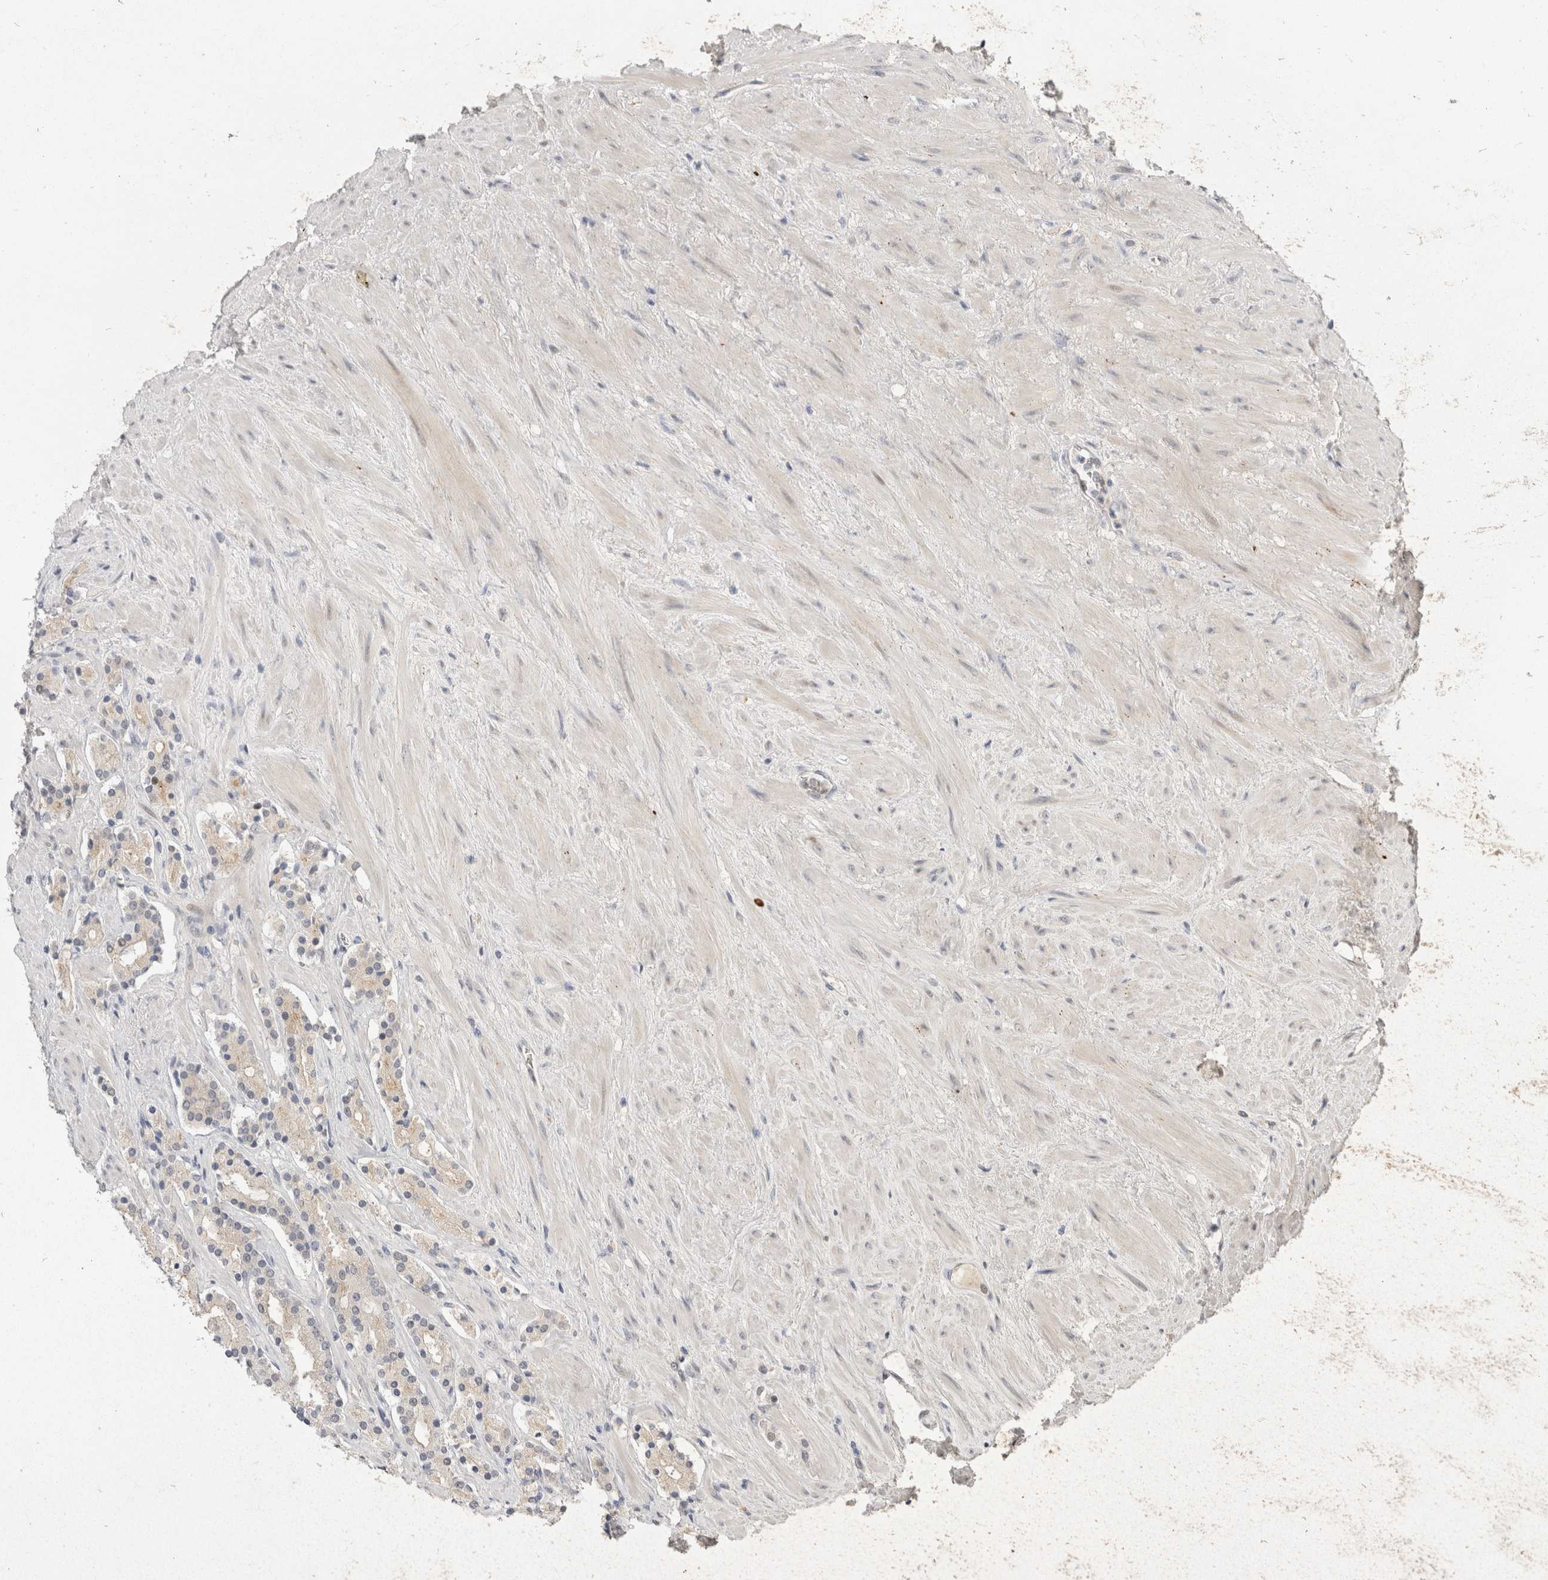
{"staining": {"intensity": "weak", "quantity": "<25%", "location": "cytoplasmic/membranous,nuclear"}, "tissue": "prostate cancer", "cell_type": "Tumor cells", "image_type": "cancer", "snomed": [{"axis": "morphology", "description": "Adenocarcinoma, High grade"}, {"axis": "topography", "description": "Prostate"}], "caption": "The image reveals no staining of tumor cells in prostate high-grade adenocarcinoma.", "gene": "TOM1L2", "patient": {"sex": "male", "age": 71}}